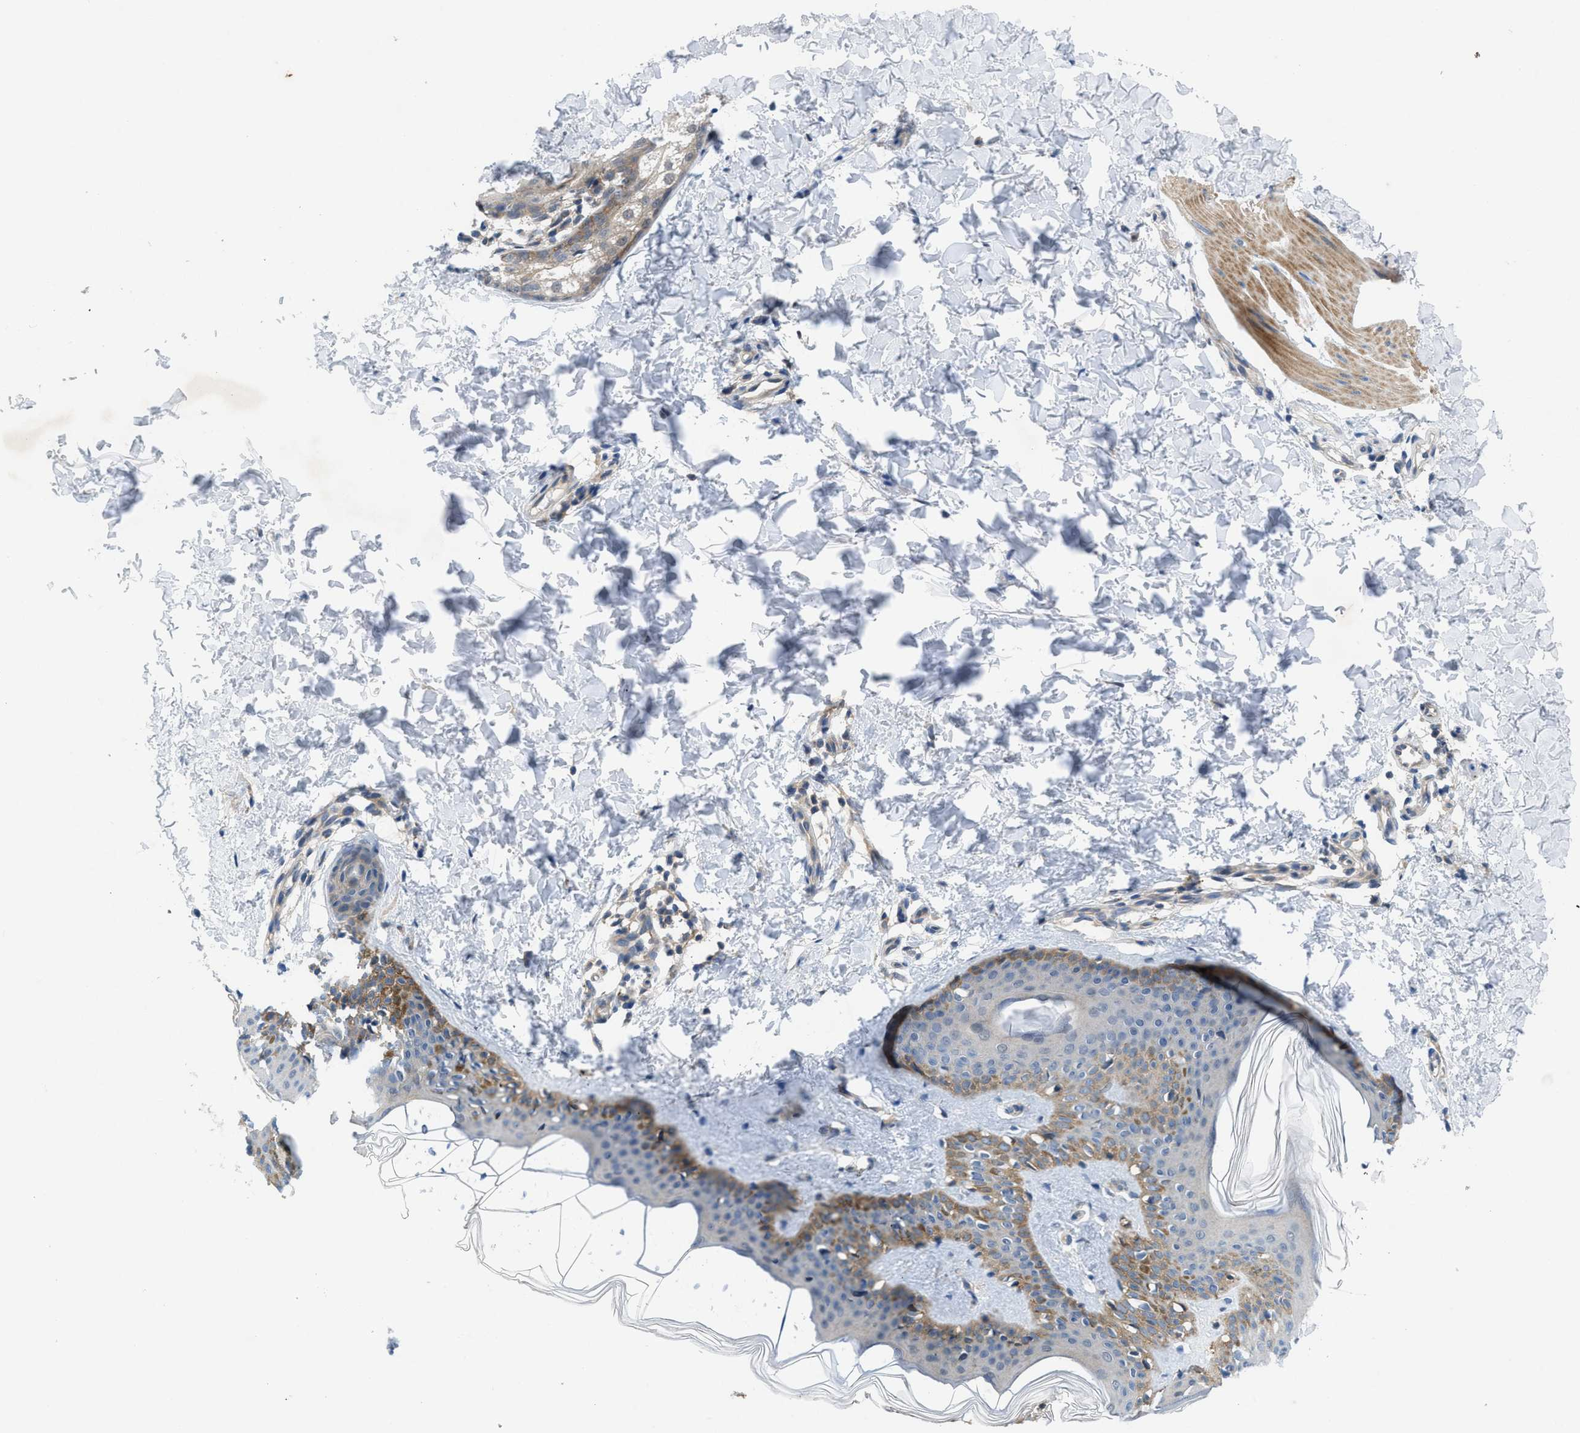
{"staining": {"intensity": "negative", "quantity": "none", "location": "none"}, "tissue": "skin", "cell_type": "Fibroblasts", "image_type": "normal", "snomed": [{"axis": "morphology", "description": "Normal tissue, NOS"}, {"axis": "topography", "description": "Skin"}], "caption": "Immunohistochemistry (IHC) photomicrograph of benign skin: skin stained with DAB (3,3'-diaminobenzidine) reveals no significant protein expression in fibroblasts.", "gene": "PANX1", "patient": {"sex": "female", "age": 41}}